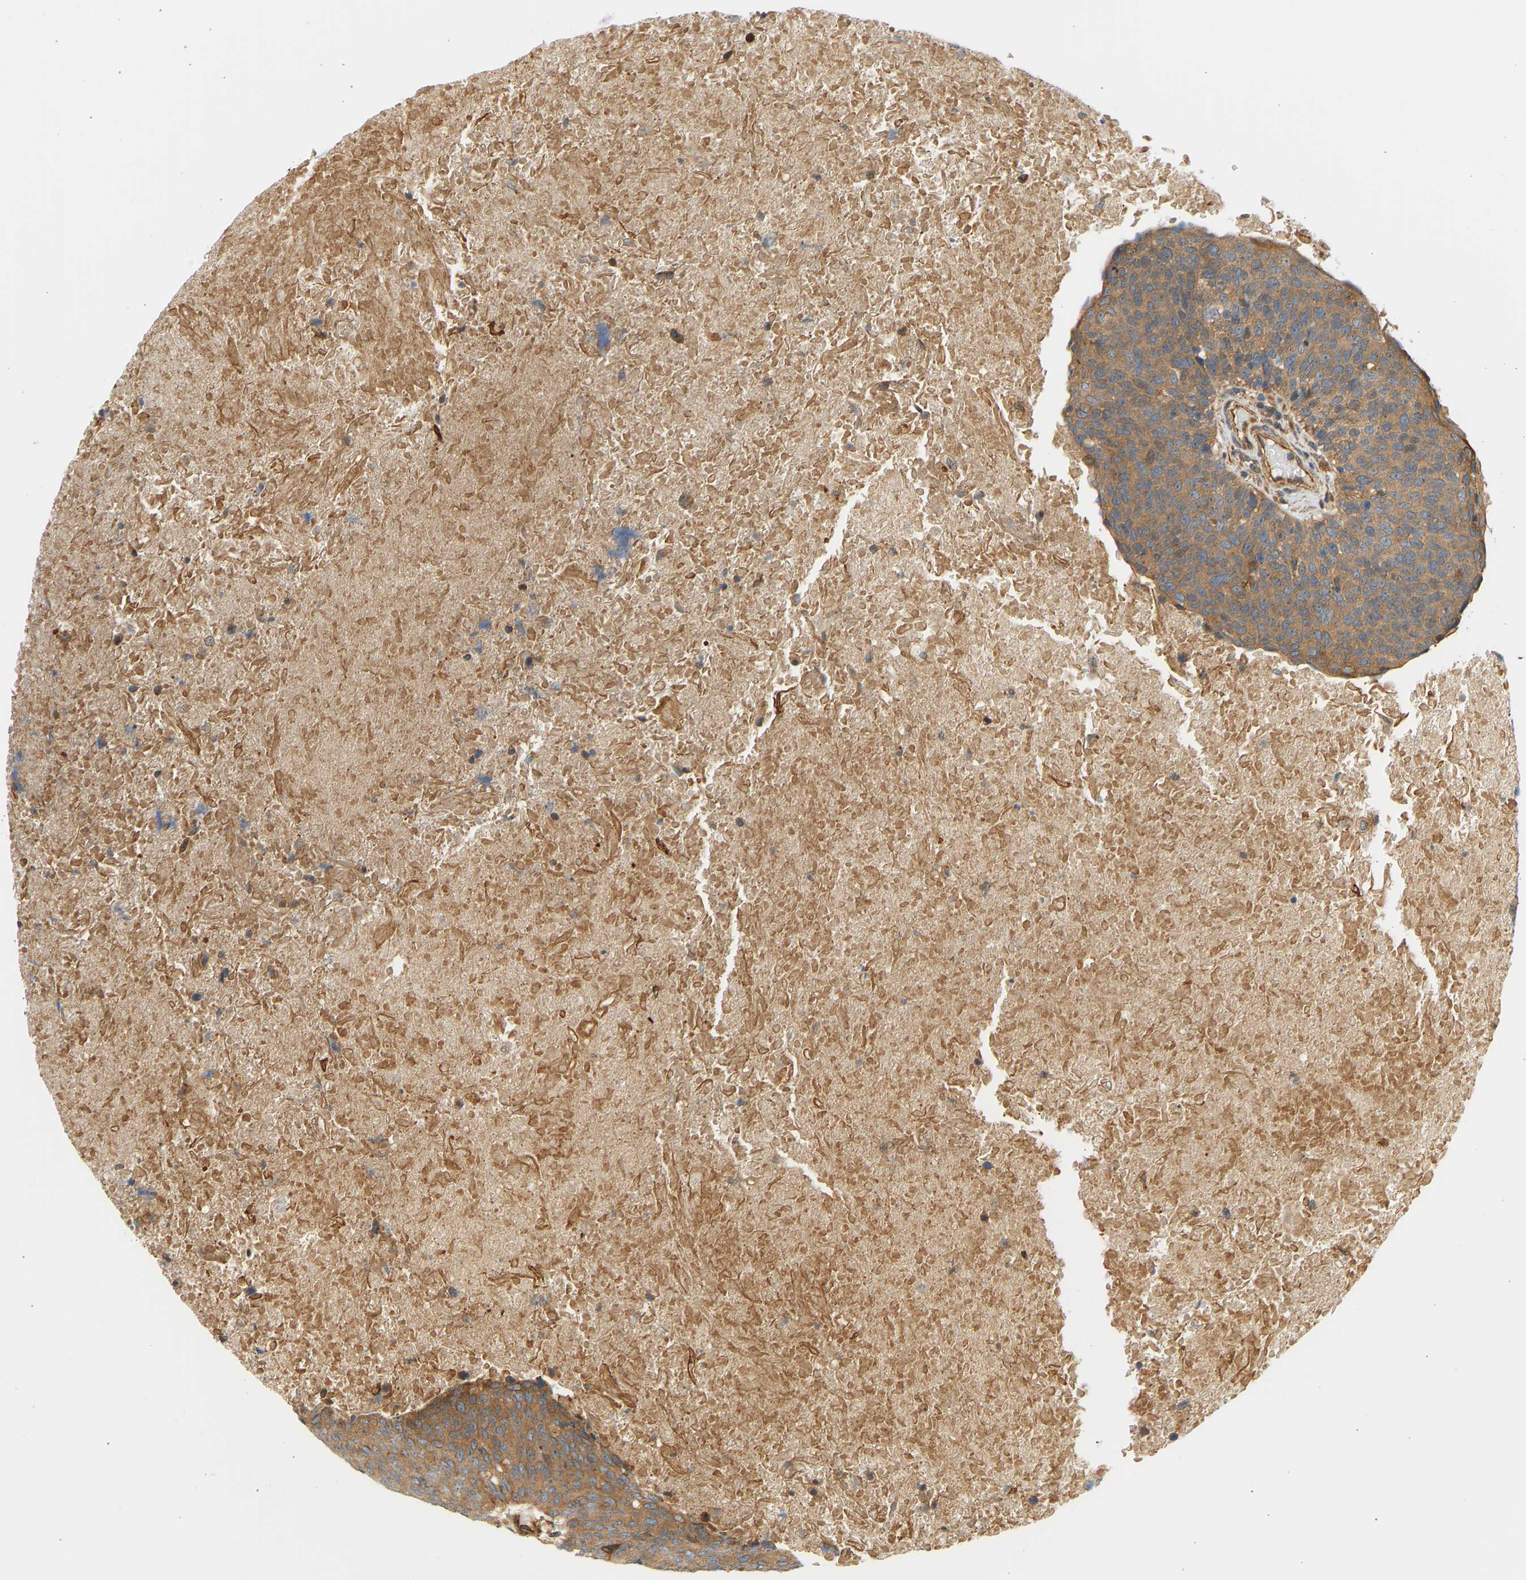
{"staining": {"intensity": "moderate", "quantity": ">75%", "location": "cytoplasmic/membranous"}, "tissue": "head and neck cancer", "cell_type": "Tumor cells", "image_type": "cancer", "snomed": [{"axis": "morphology", "description": "Squamous cell carcinoma, NOS"}, {"axis": "morphology", "description": "Squamous cell carcinoma, metastatic, NOS"}, {"axis": "topography", "description": "Lymph node"}, {"axis": "topography", "description": "Head-Neck"}], "caption": "The photomicrograph displays staining of squamous cell carcinoma (head and neck), revealing moderate cytoplasmic/membranous protein positivity (brown color) within tumor cells.", "gene": "CEP57", "patient": {"sex": "male", "age": 62}}